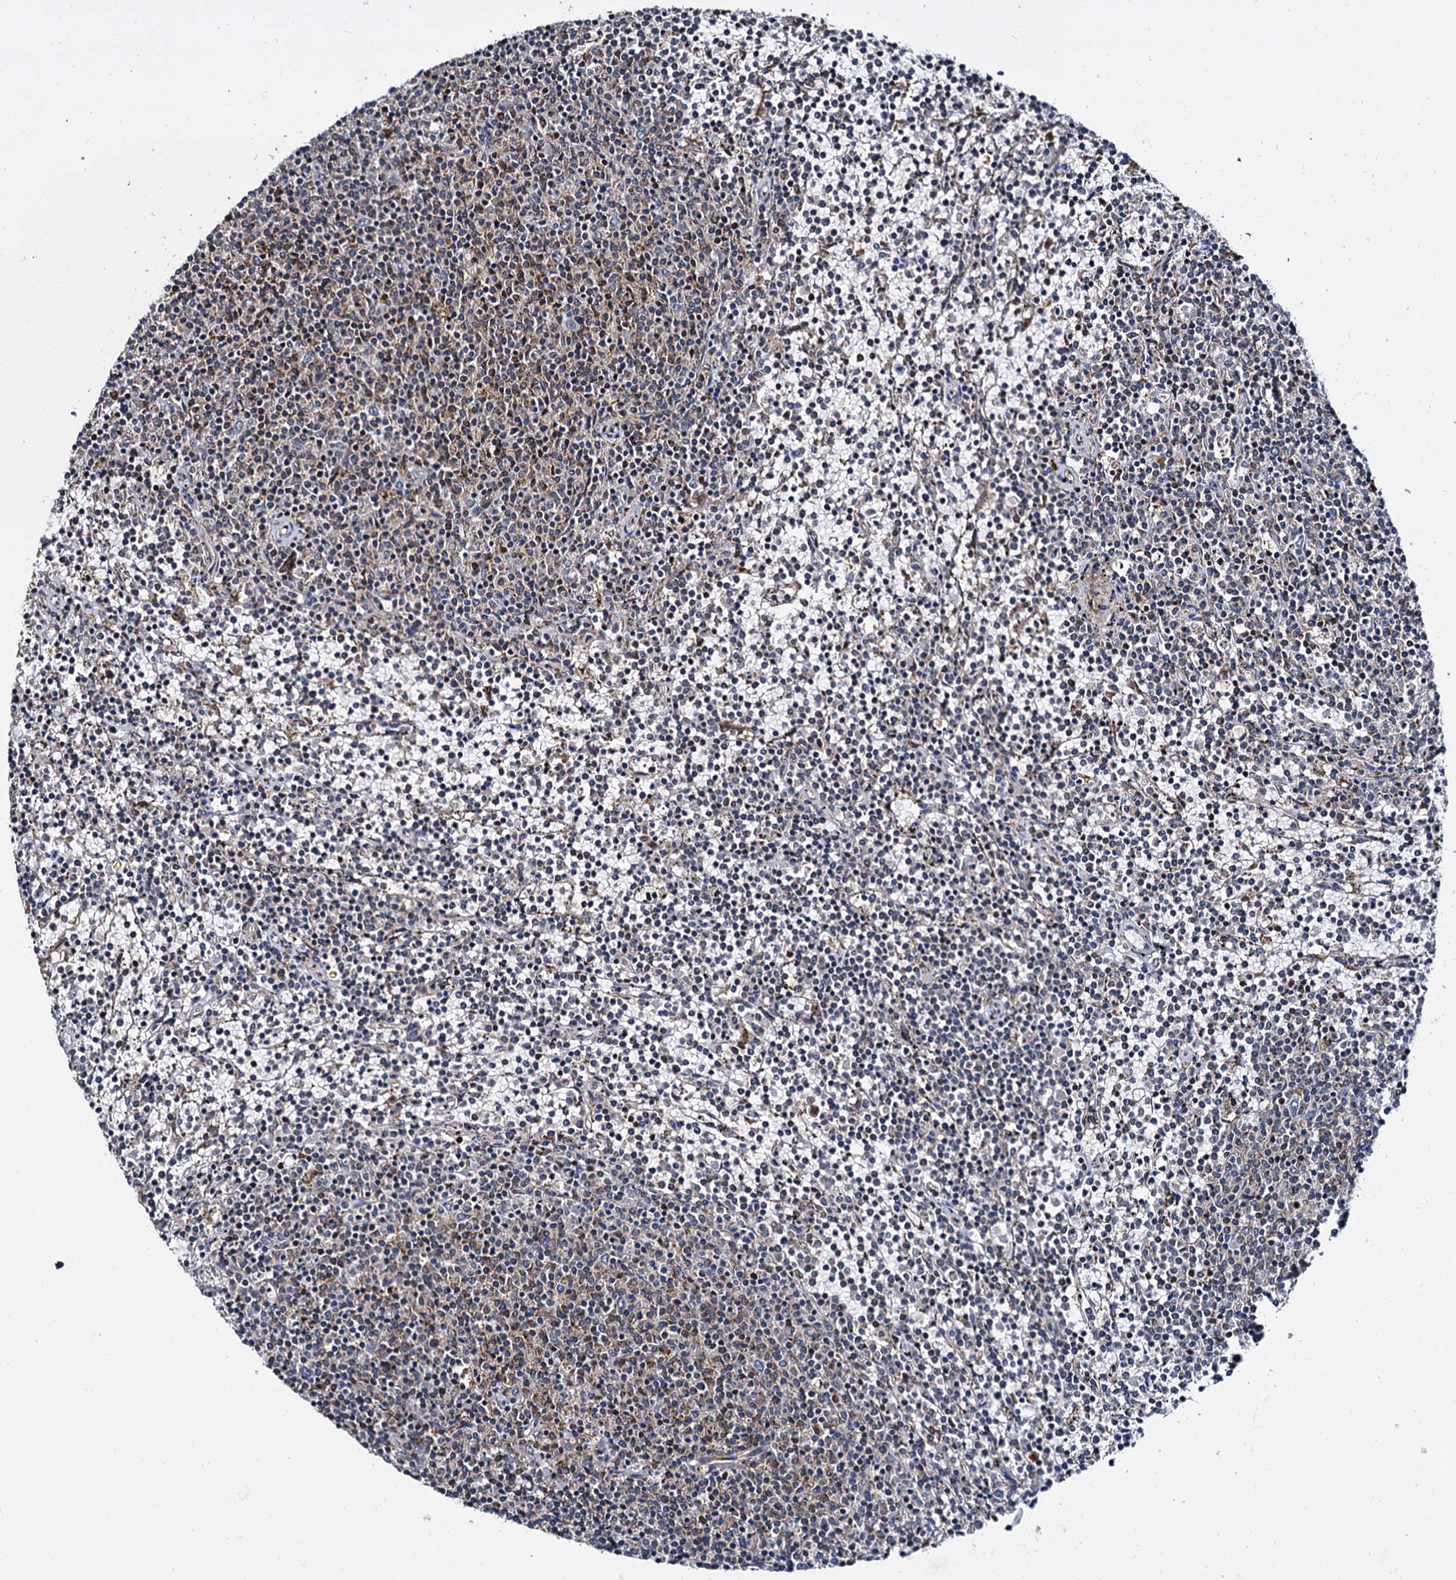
{"staining": {"intensity": "negative", "quantity": "none", "location": "none"}, "tissue": "lymphoma", "cell_type": "Tumor cells", "image_type": "cancer", "snomed": [{"axis": "morphology", "description": "Malignant lymphoma, non-Hodgkin's type, Low grade"}, {"axis": "topography", "description": "Spleen"}], "caption": "Immunohistochemistry histopathology image of low-grade malignant lymphoma, non-Hodgkin's type stained for a protein (brown), which shows no expression in tumor cells.", "gene": "ANKRD13A", "patient": {"sex": "female", "age": 50}}